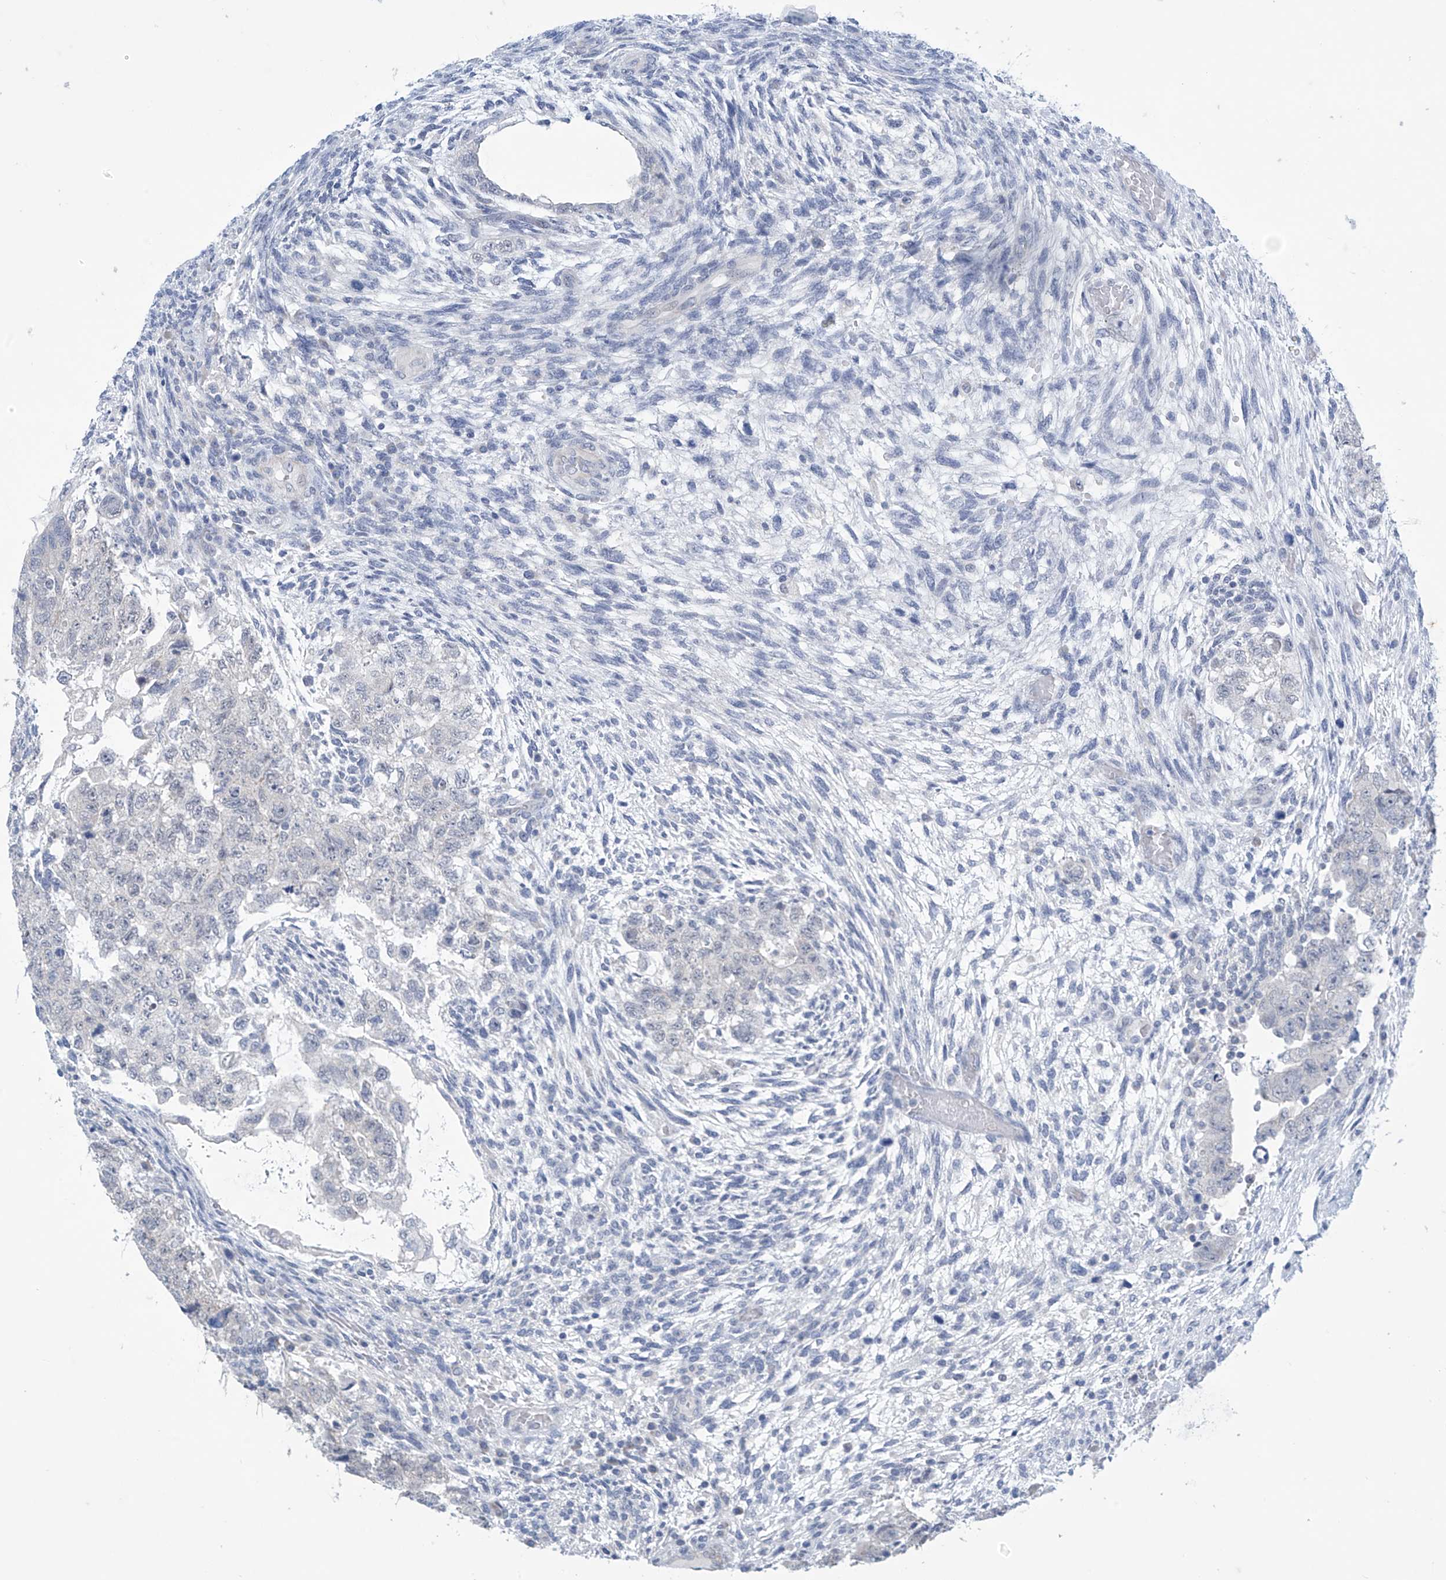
{"staining": {"intensity": "negative", "quantity": "none", "location": "none"}, "tissue": "testis cancer", "cell_type": "Tumor cells", "image_type": "cancer", "snomed": [{"axis": "morphology", "description": "Carcinoma, Embryonal, NOS"}, {"axis": "topography", "description": "Testis"}], "caption": "IHC photomicrograph of neoplastic tissue: human embryonal carcinoma (testis) stained with DAB (3,3'-diaminobenzidine) shows no significant protein positivity in tumor cells. (DAB (3,3'-diaminobenzidine) IHC visualized using brightfield microscopy, high magnification).", "gene": "SLC35A5", "patient": {"sex": "male", "age": 36}}